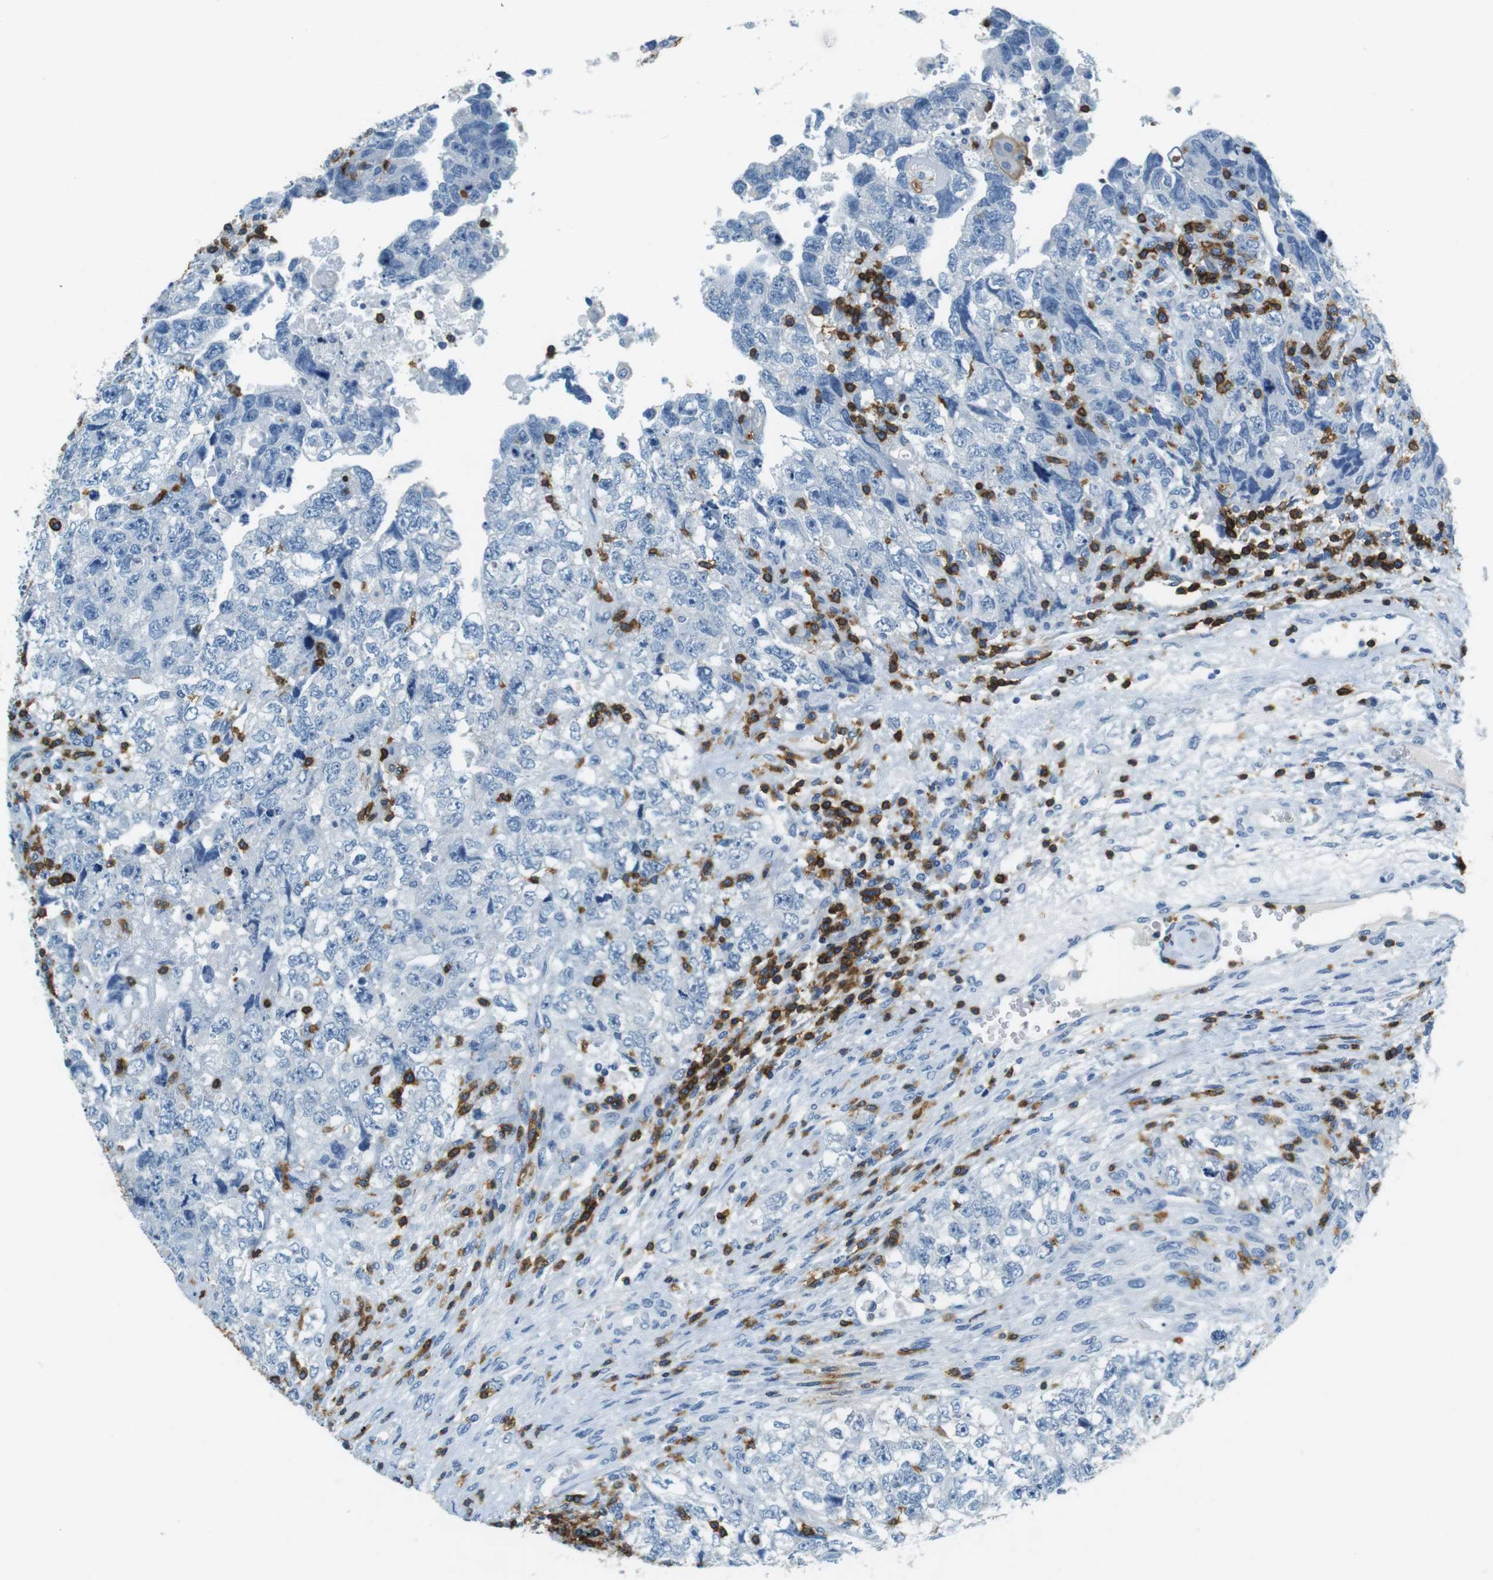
{"staining": {"intensity": "negative", "quantity": "none", "location": "none"}, "tissue": "testis cancer", "cell_type": "Tumor cells", "image_type": "cancer", "snomed": [{"axis": "morphology", "description": "Carcinoma, Embryonal, NOS"}, {"axis": "topography", "description": "Testis"}], "caption": "The IHC image has no significant expression in tumor cells of testis cancer (embryonal carcinoma) tissue.", "gene": "LAT", "patient": {"sex": "male", "age": 36}}